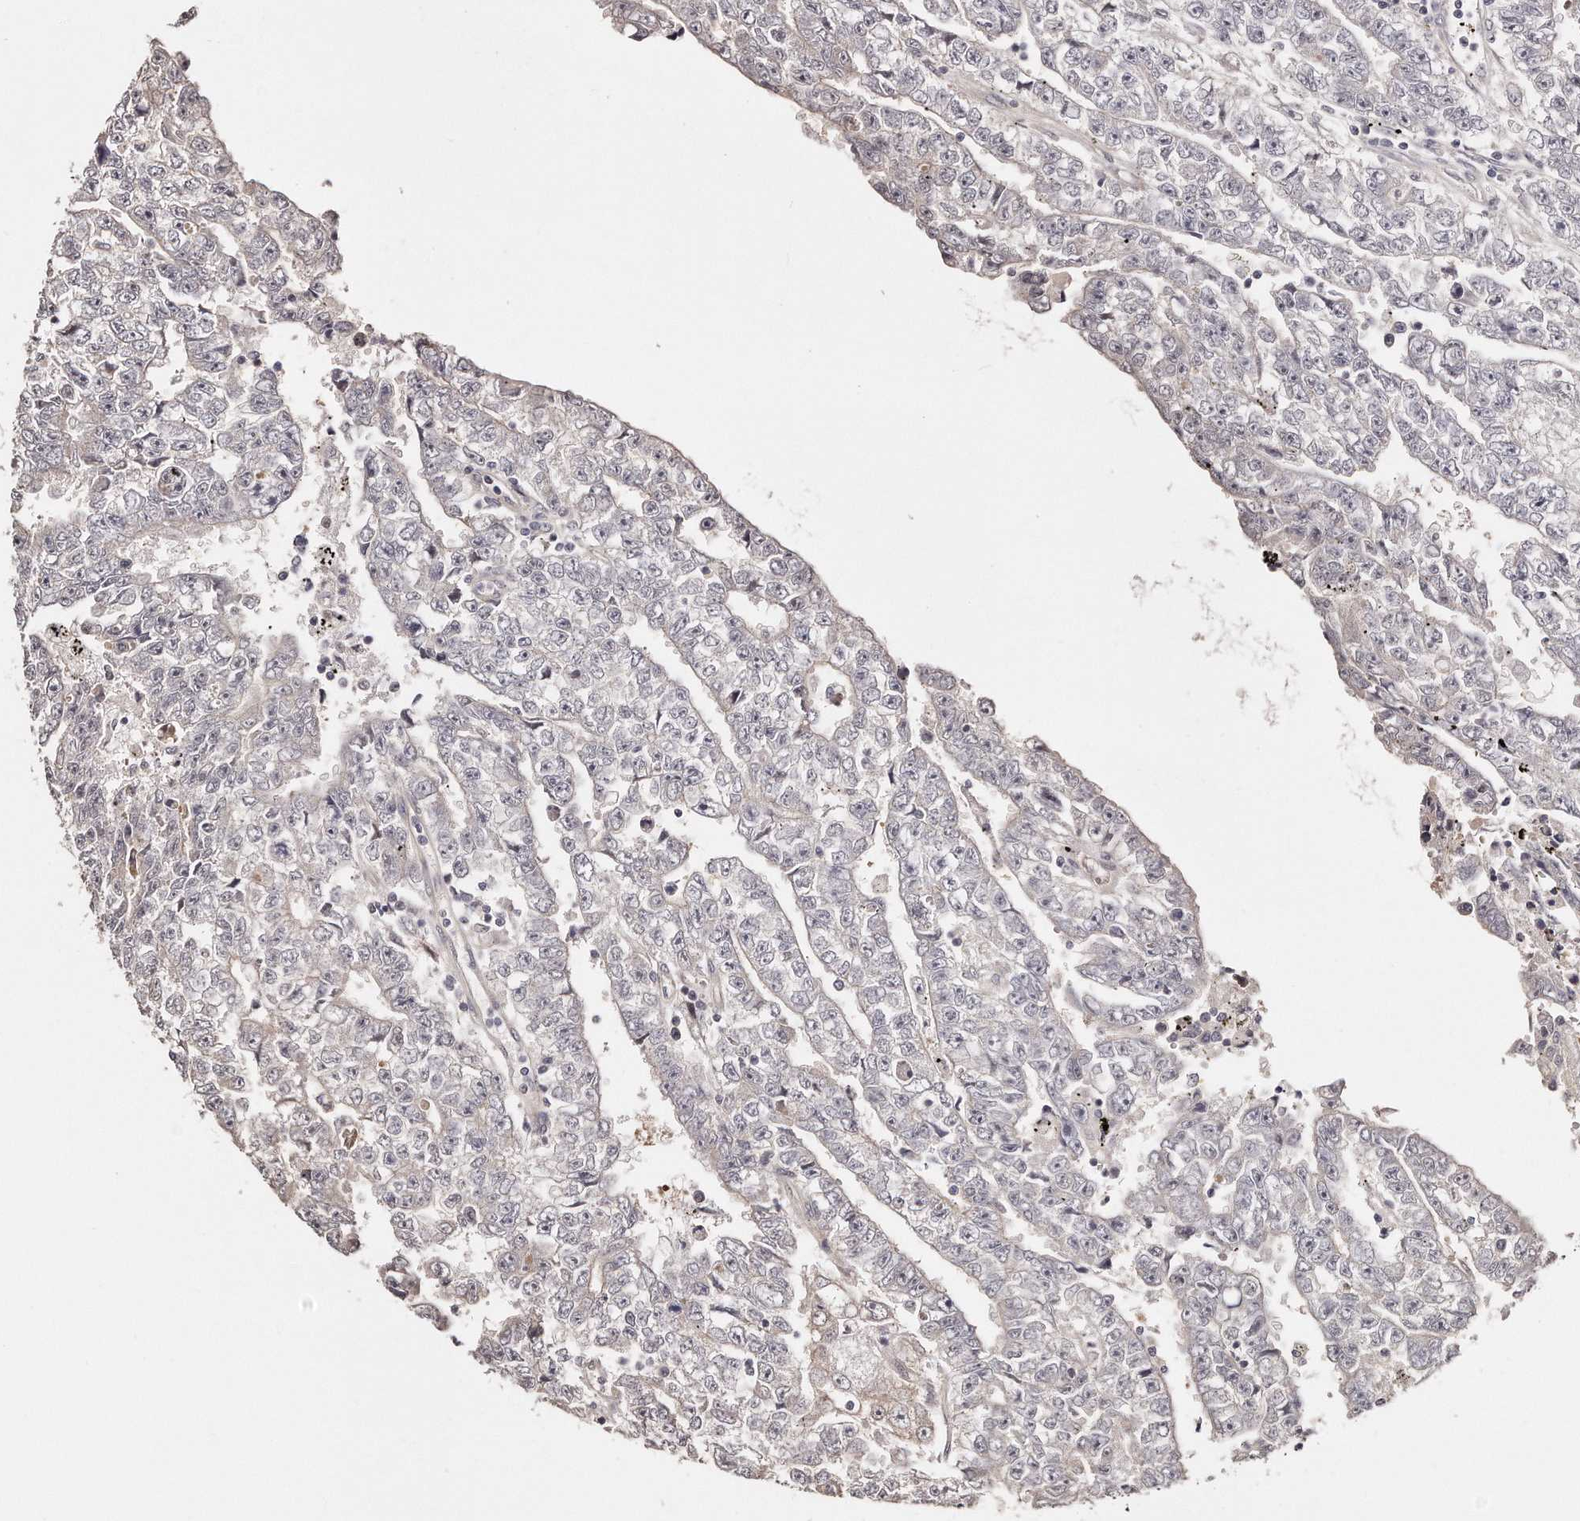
{"staining": {"intensity": "negative", "quantity": "none", "location": "none"}, "tissue": "testis cancer", "cell_type": "Tumor cells", "image_type": "cancer", "snomed": [{"axis": "morphology", "description": "Carcinoma, Embryonal, NOS"}, {"axis": "topography", "description": "Testis"}], "caption": "The IHC histopathology image has no significant positivity in tumor cells of testis cancer tissue.", "gene": "CASZ1", "patient": {"sex": "male", "age": 25}}